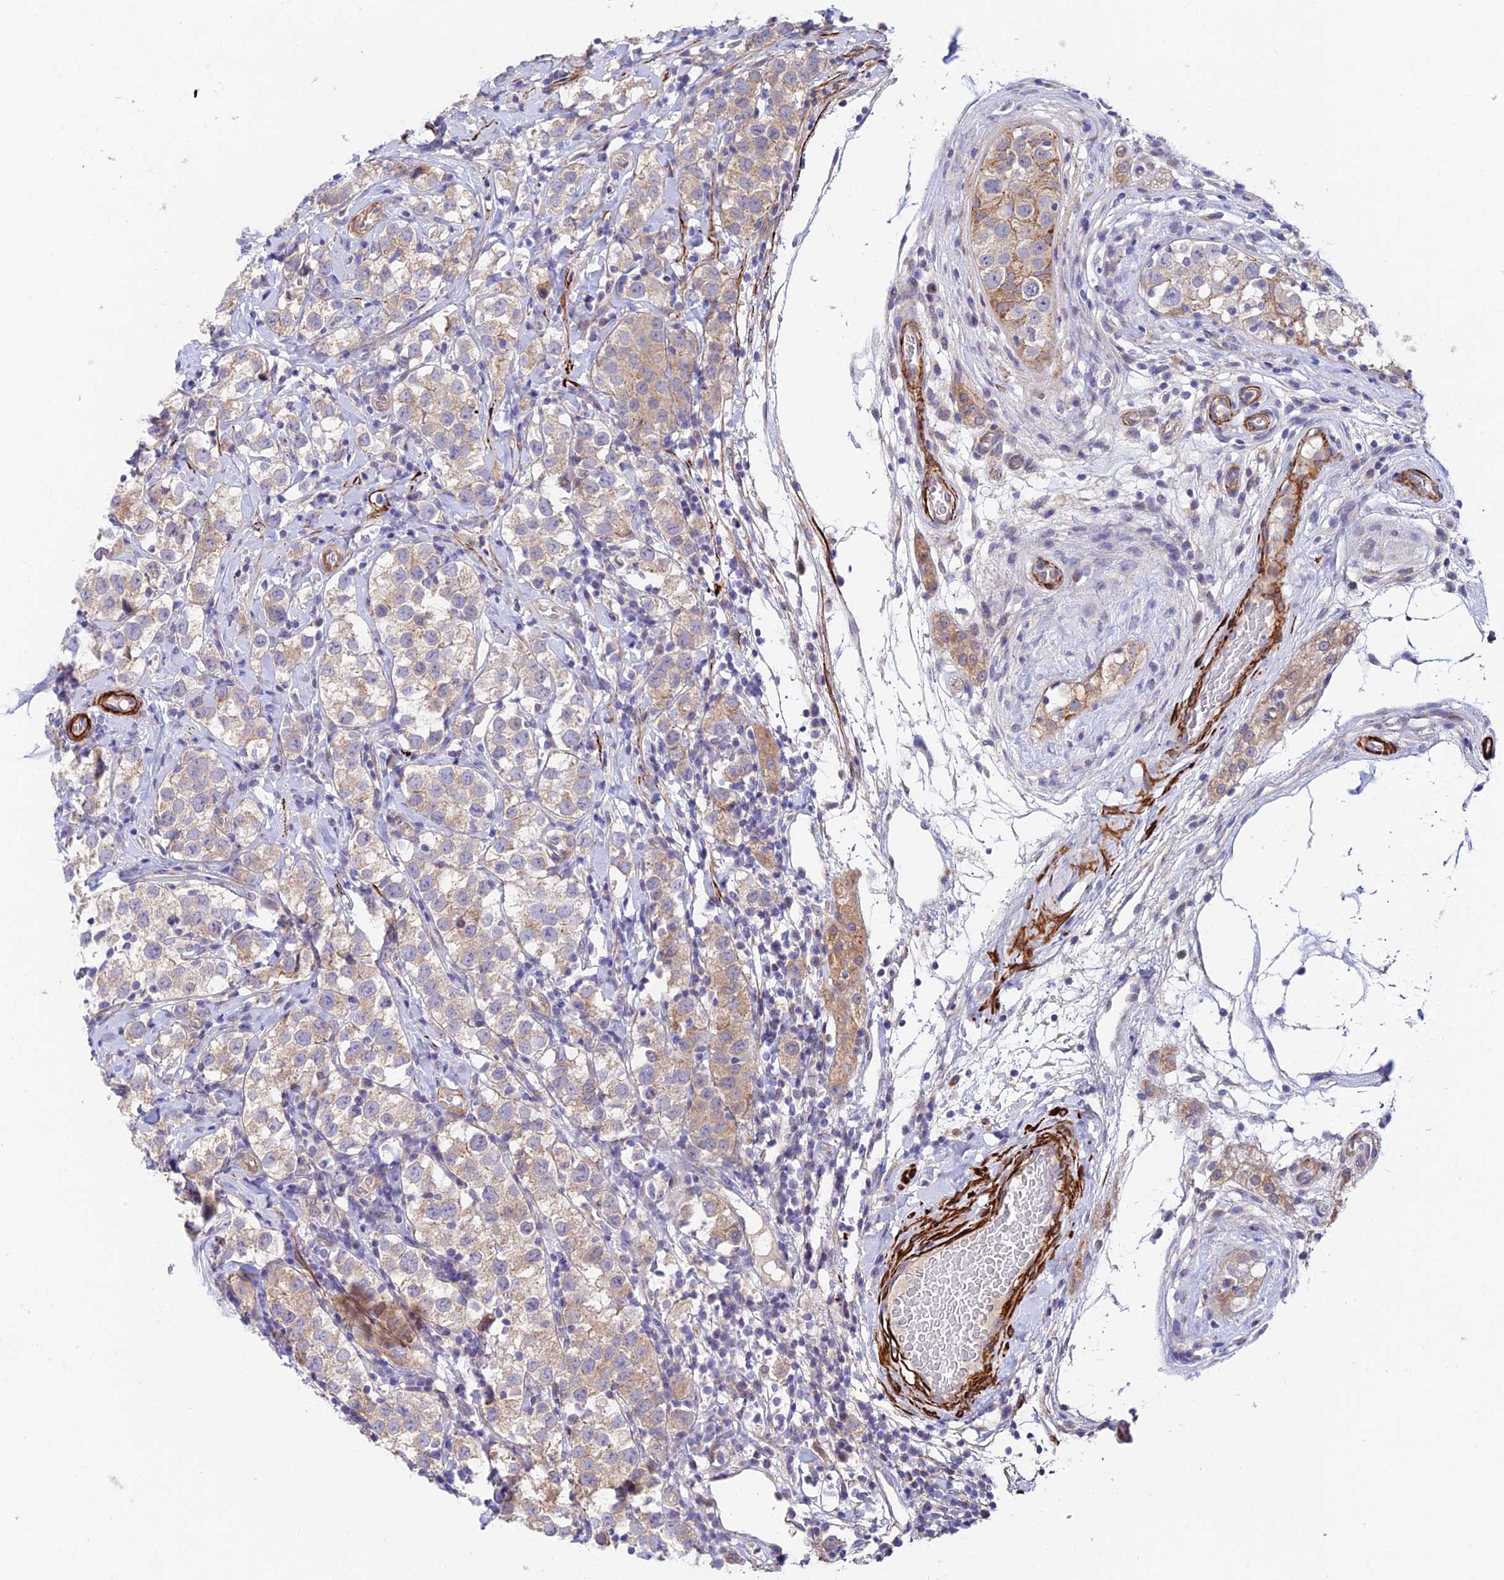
{"staining": {"intensity": "moderate", "quantity": "25%-75%", "location": "cytoplasmic/membranous"}, "tissue": "testis cancer", "cell_type": "Tumor cells", "image_type": "cancer", "snomed": [{"axis": "morphology", "description": "Seminoma, NOS"}, {"axis": "topography", "description": "Testis"}], "caption": "Protein analysis of testis cancer tissue exhibits moderate cytoplasmic/membranous staining in approximately 25%-75% of tumor cells. The staining is performed using DAB brown chromogen to label protein expression. The nuclei are counter-stained blue using hematoxylin.", "gene": "ANKRD50", "patient": {"sex": "male", "age": 34}}